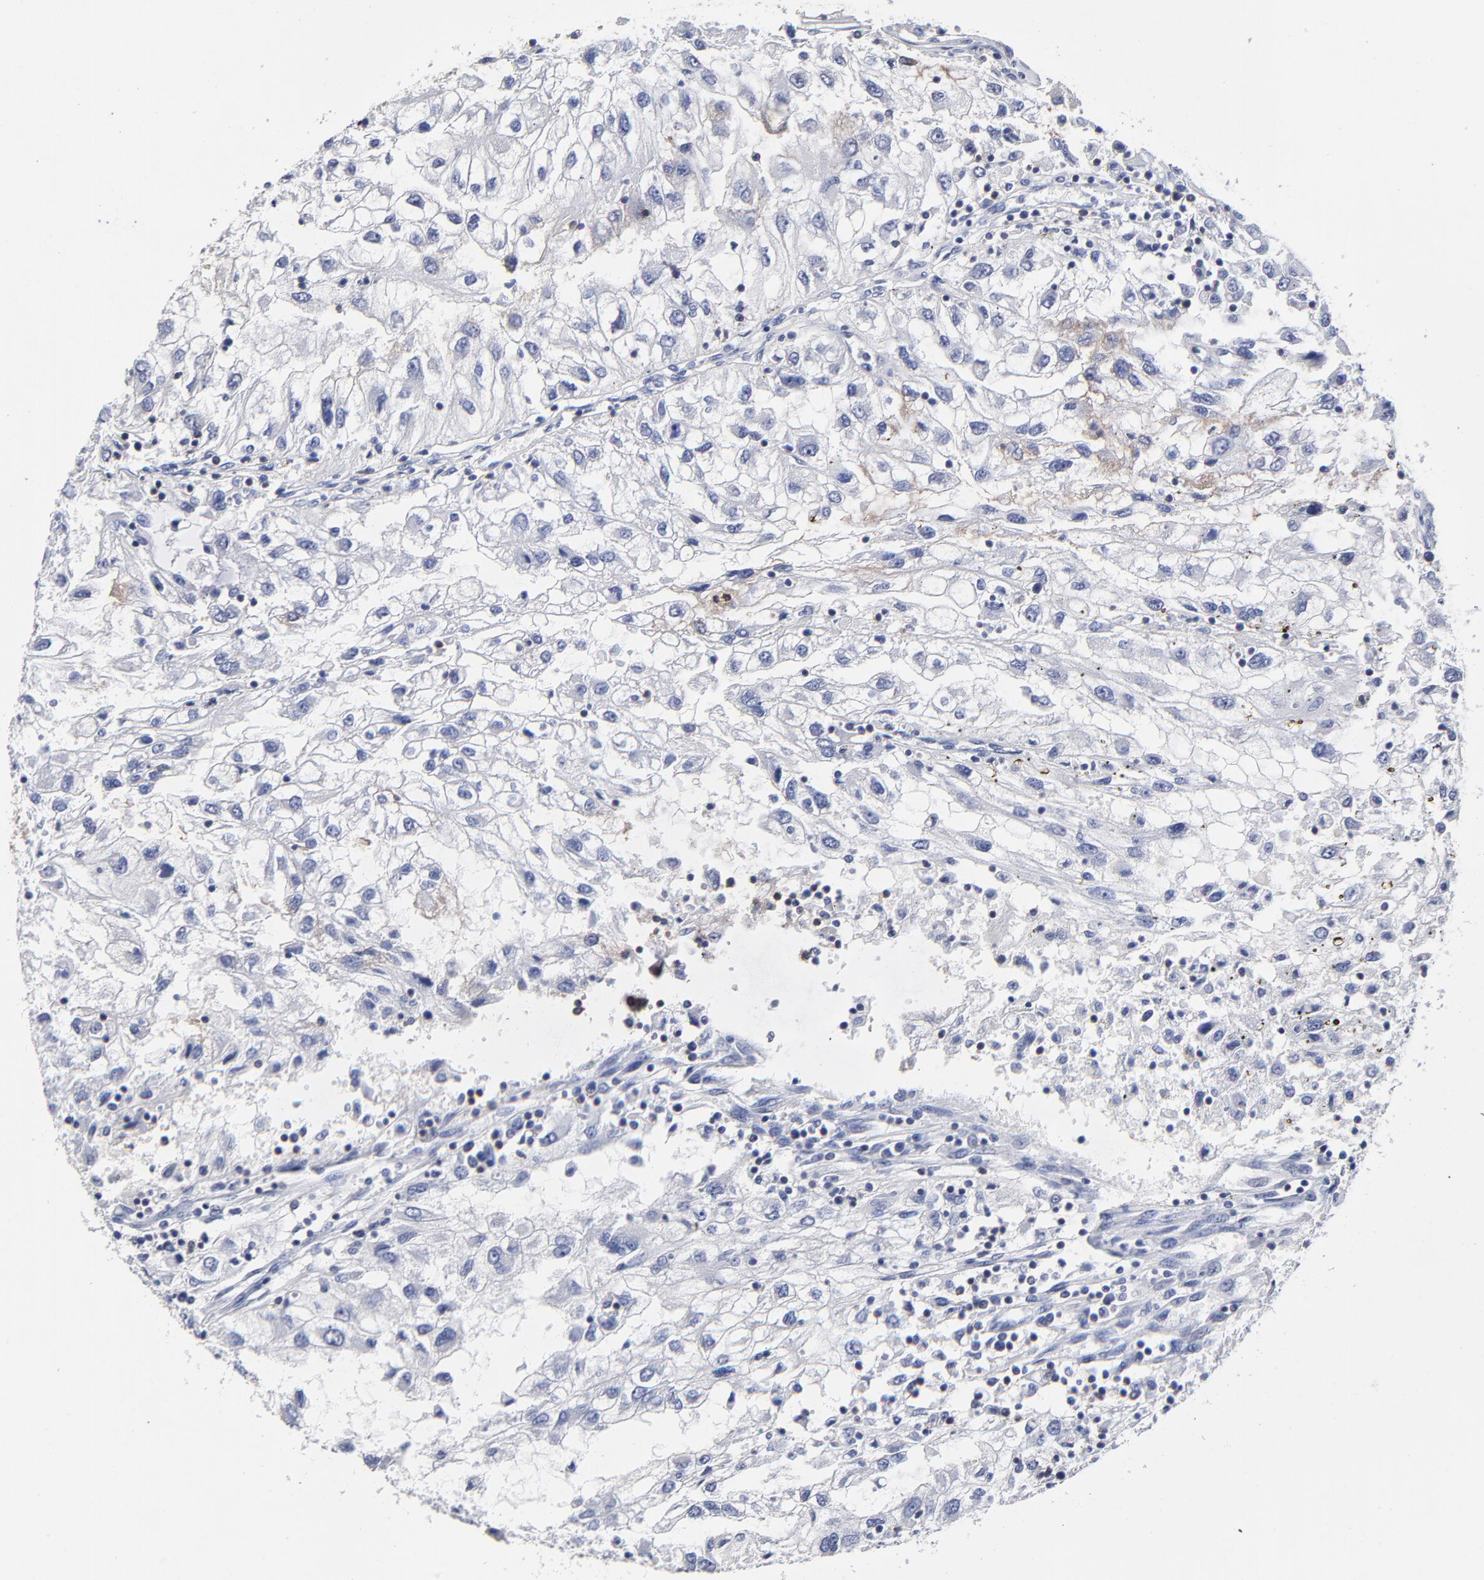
{"staining": {"intensity": "negative", "quantity": "none", "location": "none"}, "tissue": "renal cancer", "cell_type": "Tumor cells", "image_type": "cancer", "snomed": [{"axis": "morphology", "description": "Normal tissue, NOS"}, {"axis": "morphology", "description": "Adenocarcinoma, NOS"}, {"axis": "topography", "description": "Kidney"}], "caption": "There is no significant expression in tumor cells of renal cancer.", "gene": "TRAT1", "patient": {"sex": "male", "age": 71}}